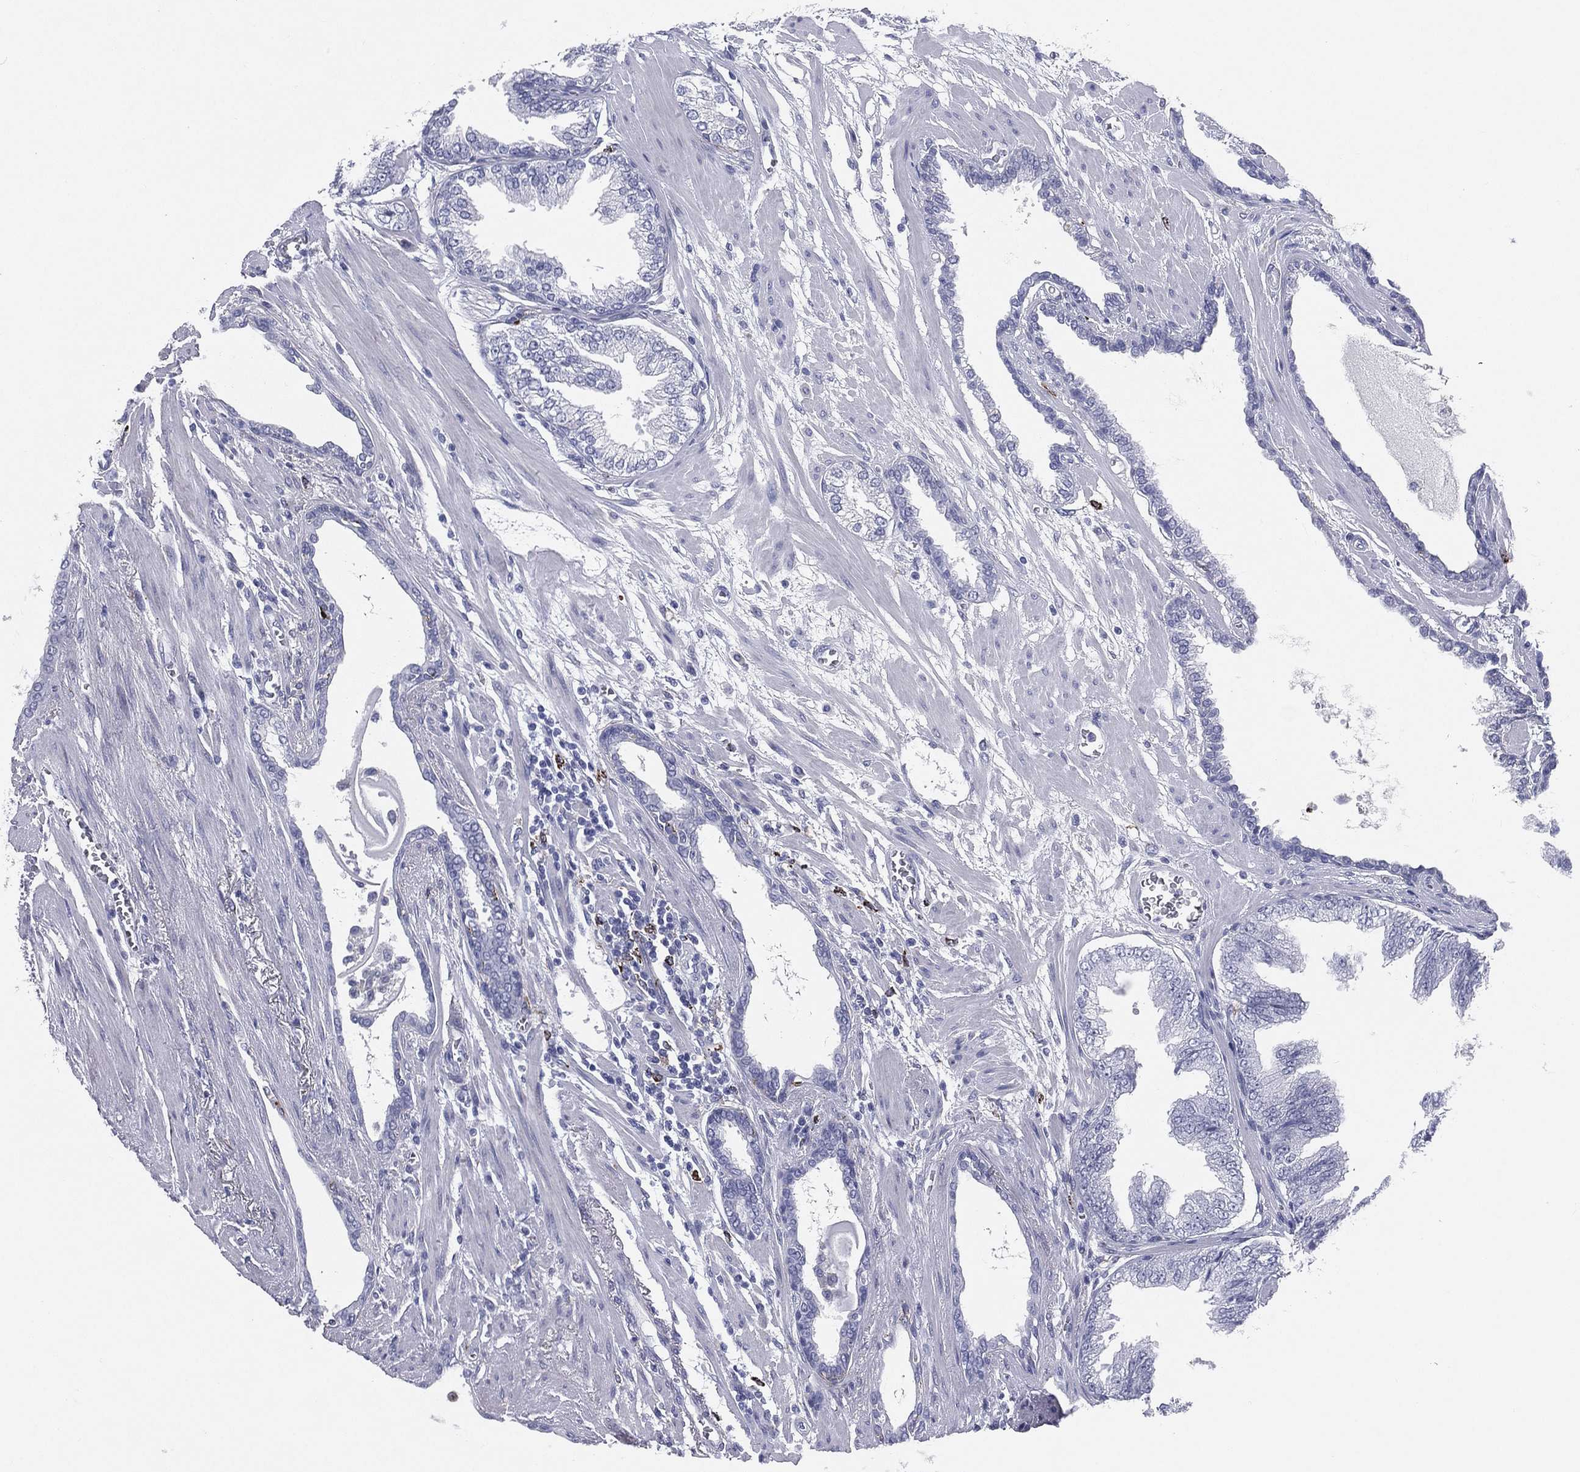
{"staining": {"intensity": "negative", "quantity": "none", "location": "none"}, "tissue": "prostate cancer", "cell_type": "Tumor cells", "image_type": "cancer", "snomed": [{"axis": "morphology", "description": "Adenocarcinoma, Low grade"}, {"axis": "topography", "description": "Prostate"}], "caption": "Prostate low-grade adenocarcinoma was stained to show a protein in brown. There is no significant positivity in tumor cells.", "gene": "HLA-DOA", "patient": {"sex": "male", "age": 69}}